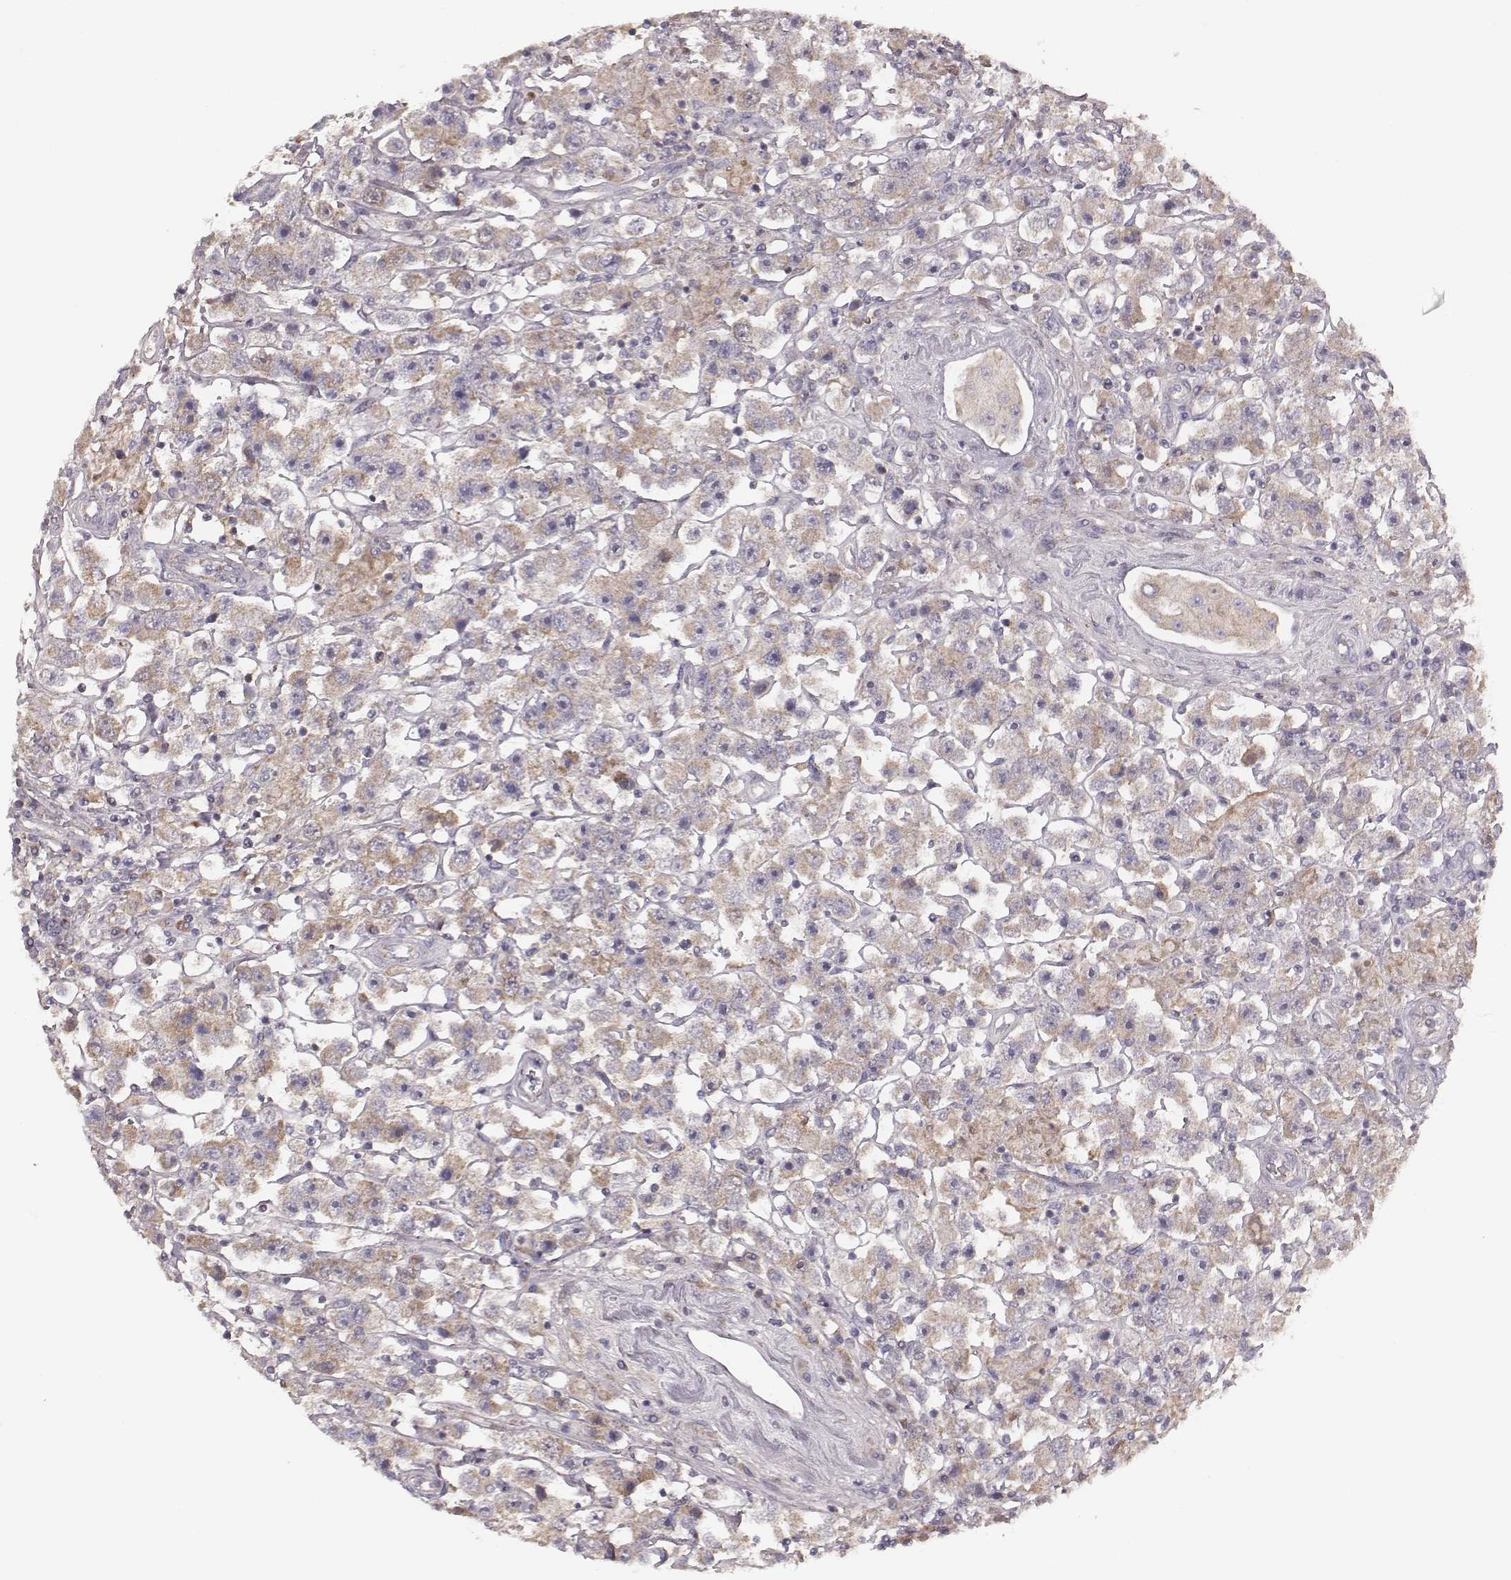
{"staining": {"intensity": "weak", "quantity": "25%-75%", "location": "cytoplasmic/membranous"}, "tissue": "testis cancer", "cell_type": "Tumor cells", "image_type": "cancer", "snomed": [{"axis": "morphology", "description": "Seminoma, NOS"}, {"axis": "topography", "description": "Testis"}], "caption": "High-magnification brightfield microscopy of seminoma (testis) stained with DAB (3,3'-diaminobenzidine) (brown) and counterstained with hematoxylin (blue). tumor cells exhibit weak cytoplasmic/membranous positivity is present in about25%-75% of cells.", "gene": "MRPS27", "patient": {"sex": "male", "age": 45}}